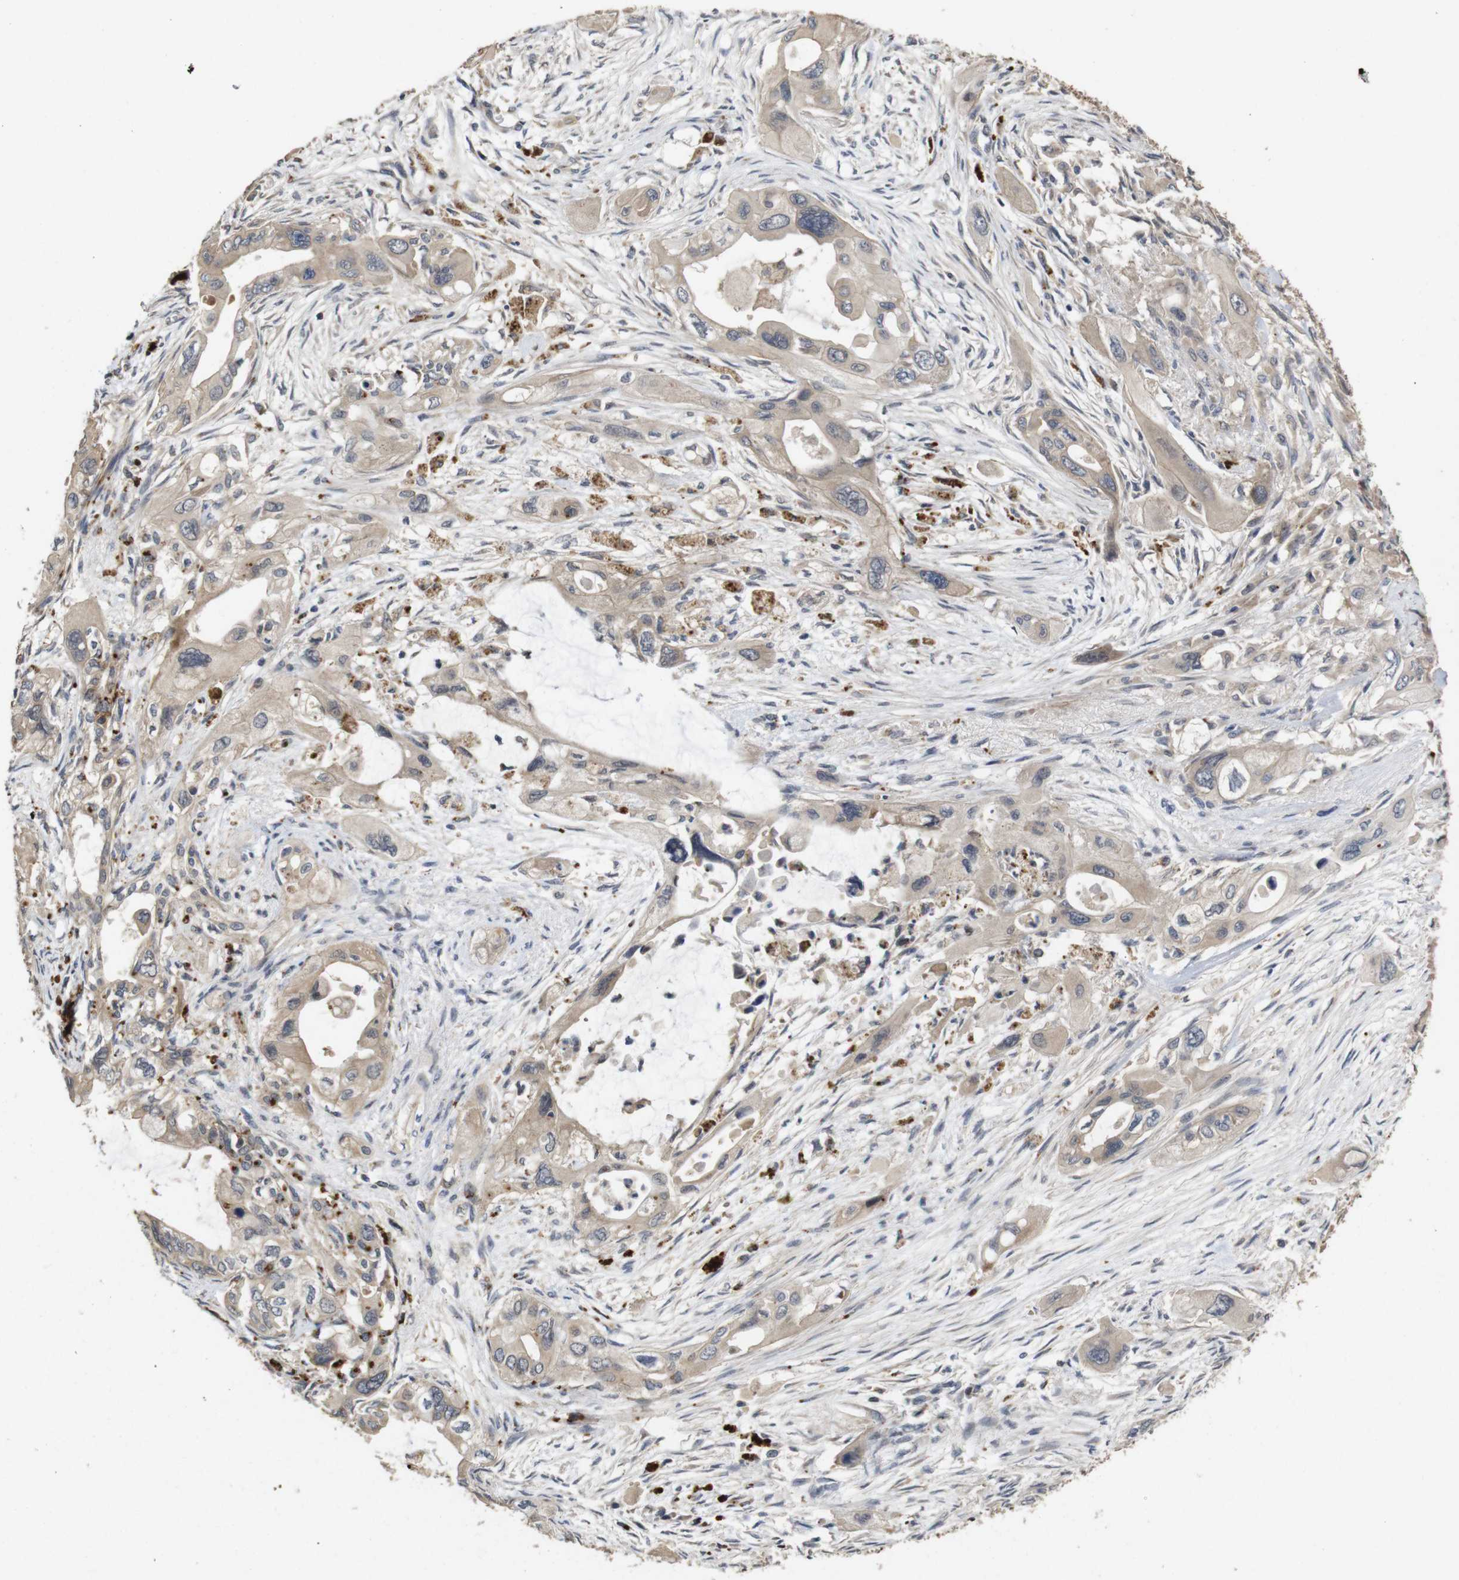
{"staining": {"intensity": "weak", "quantity": ">75%", "location": "cytoplasmic/membranous"}, "tissue": "pancreatic cancer", "cell_type": "Tumor cells", "image_type": "cancer", "snomed": [{"axis": "morphology", "description": "Adenocarcinoma, NOS"}, {"axis": "topography", "description": "Pancreas"}], "caption": "IHC of pancreatic adenocarcinoma displays low levels of weak cytoplasmic/membranous staining in approximately >75% of tumor cells. The staining is performed using DAB (3,3'-diaminobenzidine) brown chromogen to label protein expression. The nuclei are counter-stained blue using hematoxylin.", "gene": "PTPN14", "patient": {"sex": "male", "age": 73}}